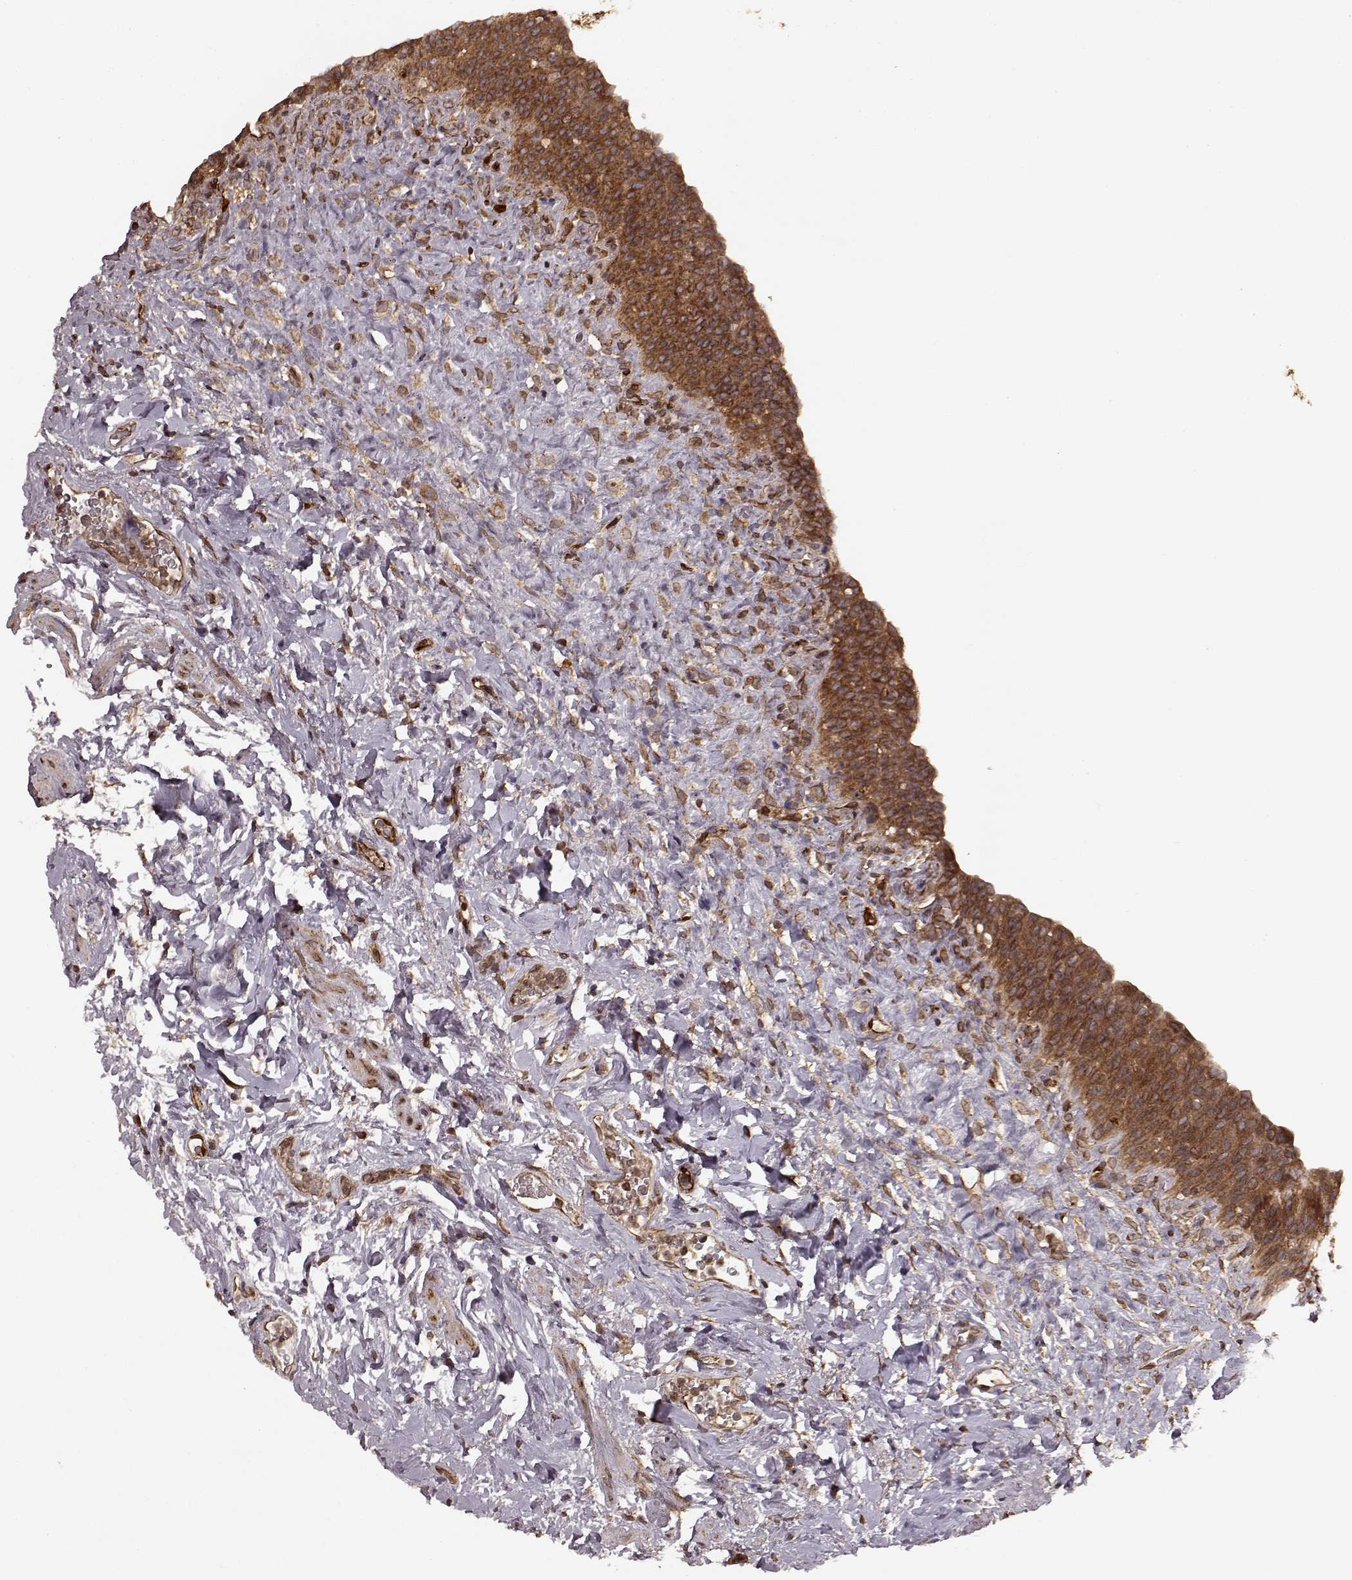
{"staining": {"intensity": "strong", "quantity": ">75%", "location": "cytoplasmic/membranous"}, "tissue": "urinary bladder", "cell_type": "Urothelial cells", "image_type": "normal", "snomed": [{"axis": "morphology", "description": "Normal tissue, NOS"}, {"axis": "topography", "description": "Urinary bladder"}], "caption": "Normal urinary bladder was stained to show a protein in brown. There is high levels of strong cytoplasmic/membranous staining in about >75% of urothelial cells. (IHC, brightfield microscopy, high magnification).", "gene": "AGPAT1", "patient": {"sex": "male", "age": 76}}